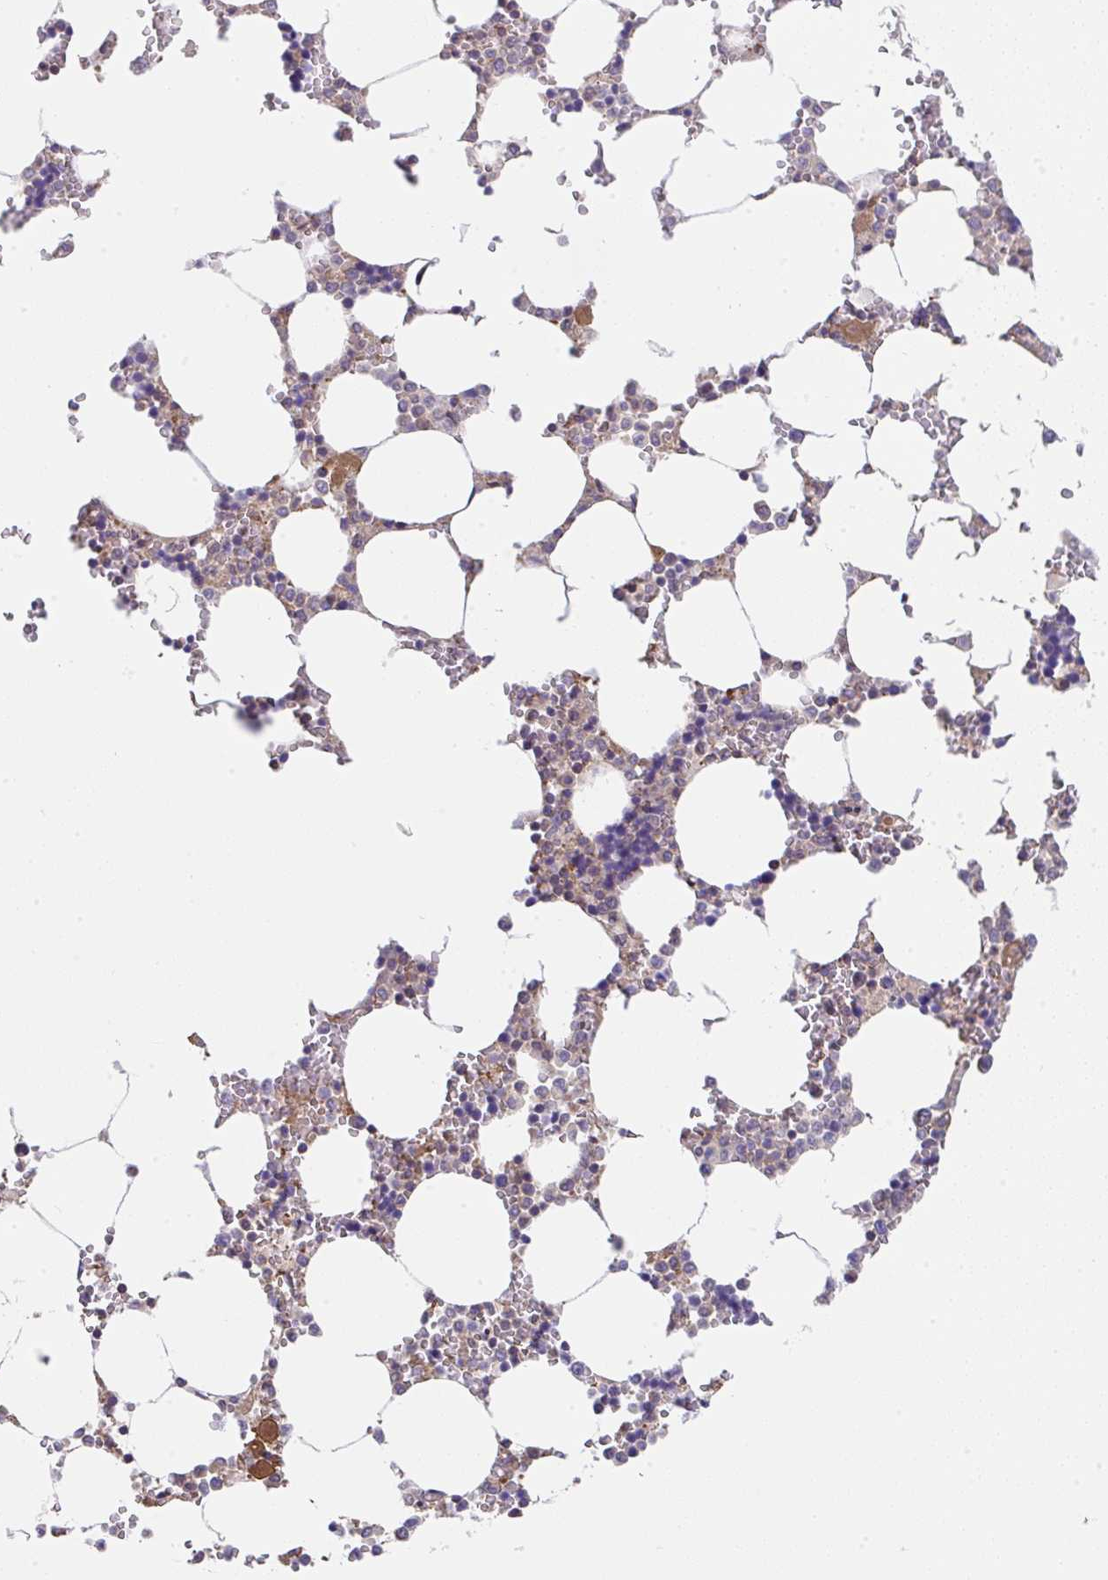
{"staining": {"intensity": "moderate", "quantity": "<25%", "location": "cytoplasmic/membranous"}, "tissue": "bone marrow", "cell_type": "Hematopoietic cells", "image_type": "normal", "snomed": [{"axis": "morphology", "description": "Normal tissue, NOS"}, {"axis": "topography", "description": "Bone marrow"}], "caption": "This is a histology image of immunohistochemistry staining of normal bone marrow, which shows moderate staining in the cytoplasmic/membranous of hematopoietic cells.", "gene": "ZNF696", "patient": {"sex": "male", "age": 64}}